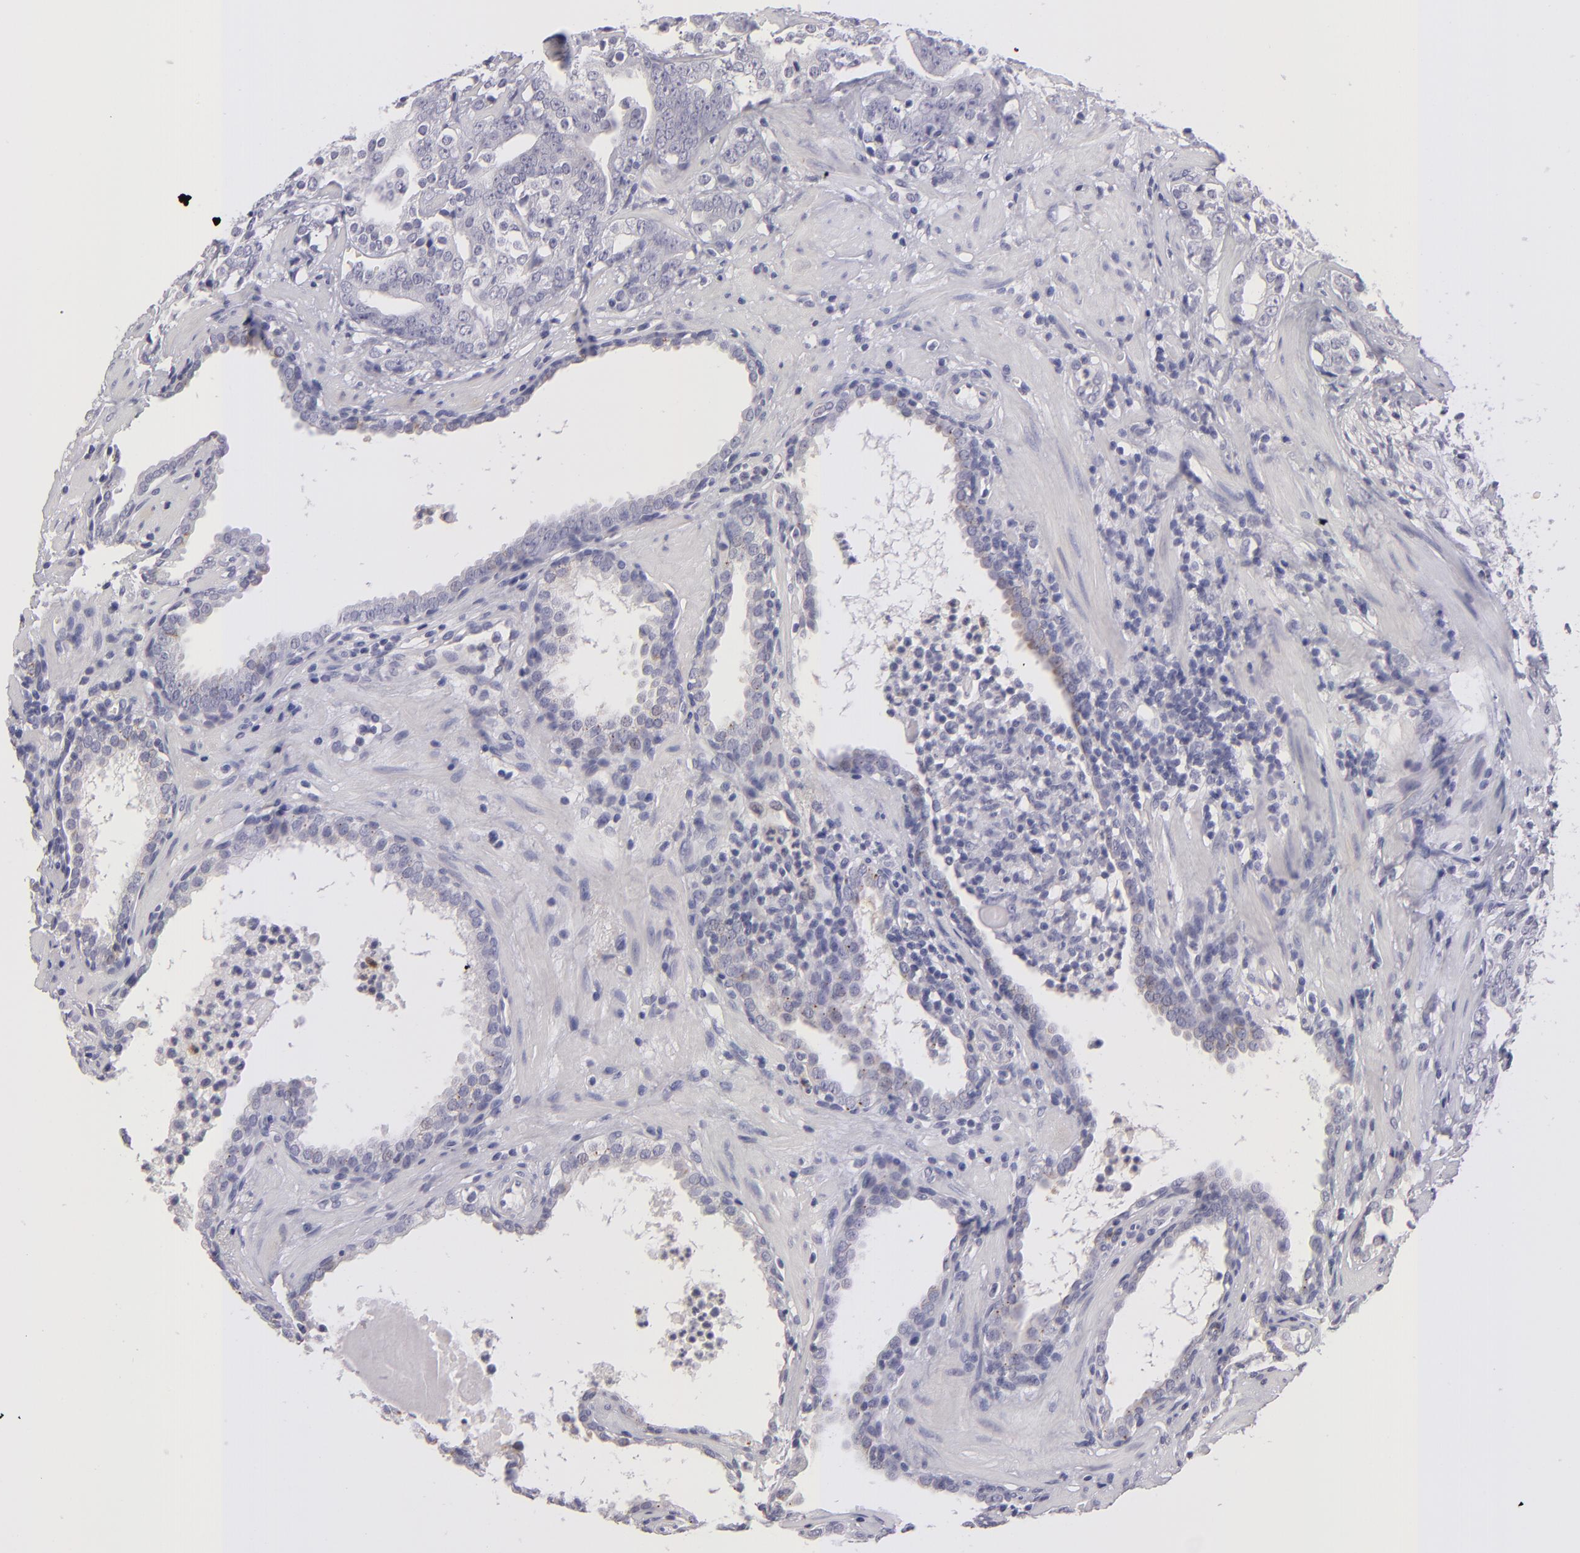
{"staining": {"intensity": "negative", "quantity": "none", "location": "none"}, "tissue": "prostate cancer", "cell_type": "Tumor cells", "image_type": "cancer", "snomed": [{"axis": "morphology", "description": "Adenocarcinoma, Low grade"}, {"axis": "topography", "description": "Prostate"}], "caption": "The micrograph shows no significant expression in tumor cells of adenocarcinoma (low-grade) (prostate).", "gene": "TNNC1", "patient": {"sex": "male", "age": 59}}